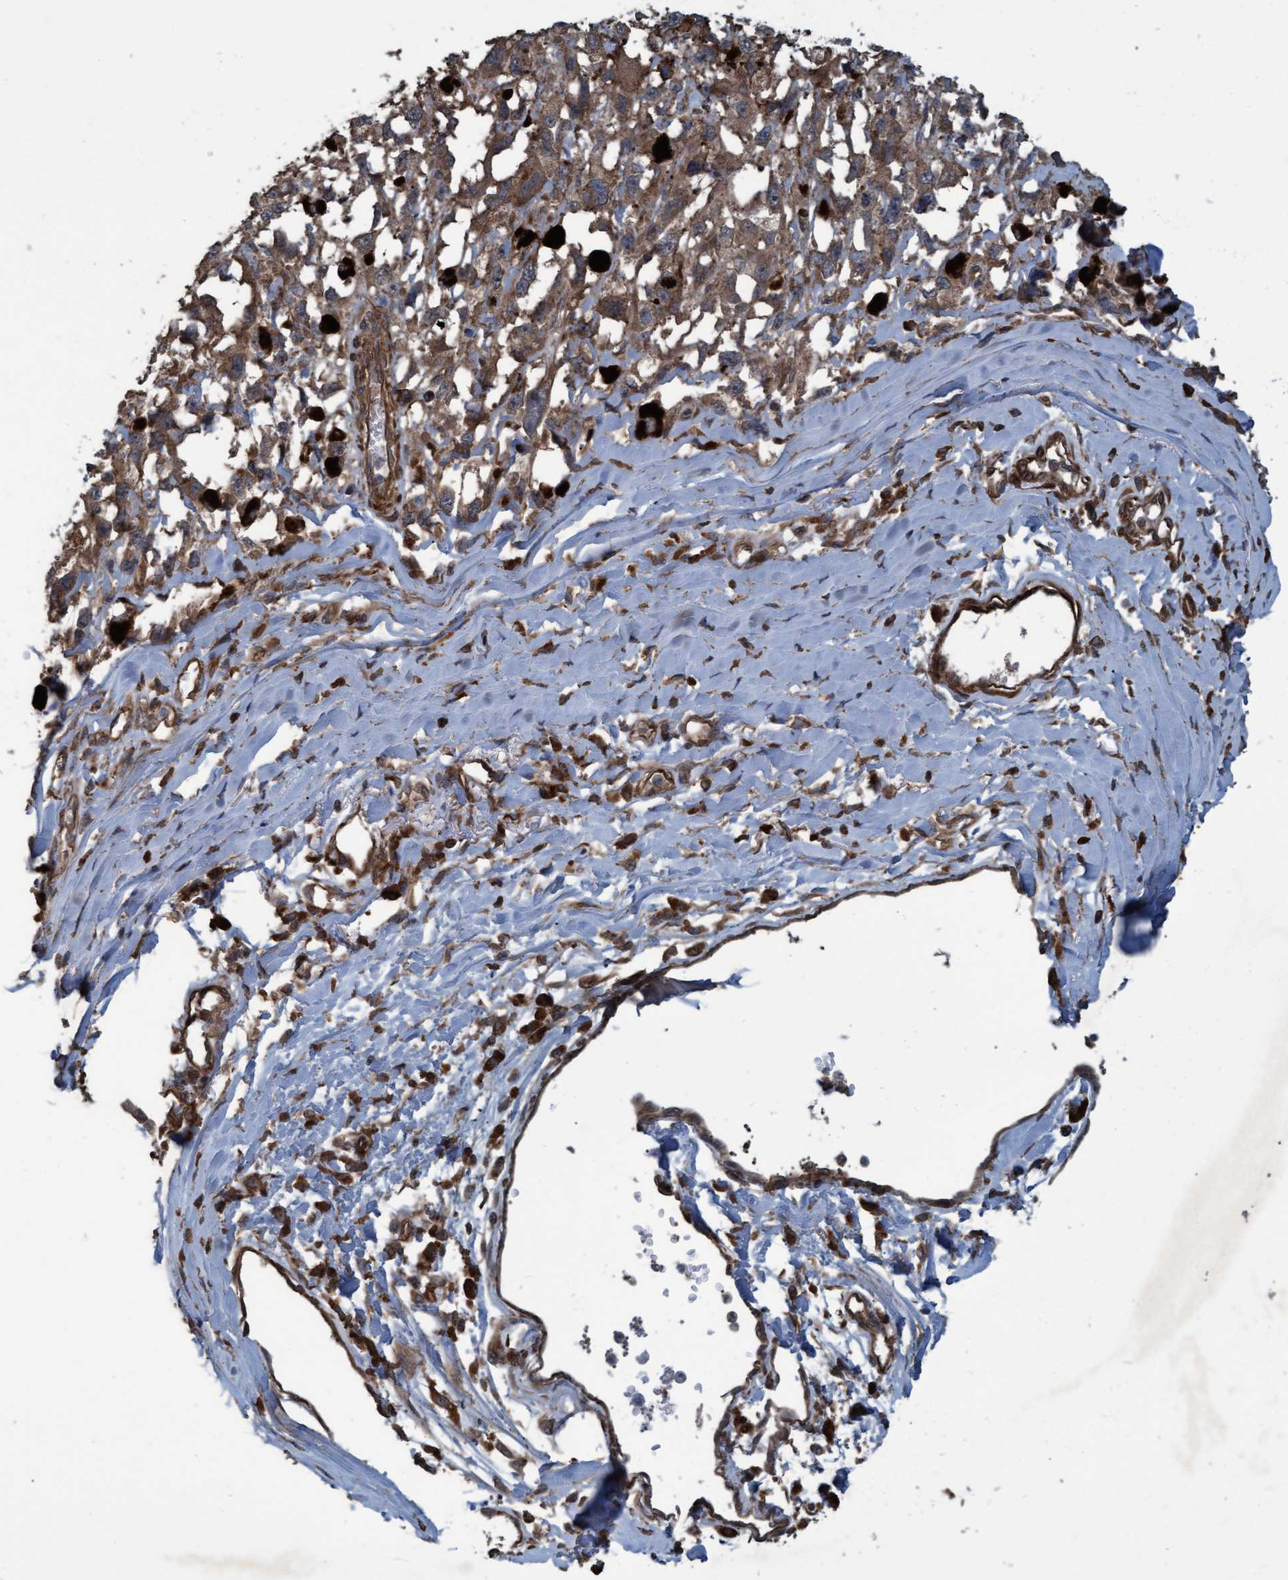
{"staining": {"intensity": "moderate", "quantity": ">75%", "location": "cytoplasmic/membranous"}, "tissue": "melanoma", "cell_type": "Tumor cells", "image_type": "cancer", "snomed": [{"axis": "morphology", "description": "Malignant melanoma, Metastatic site"}, {"axis": "topography", "description": "Lymph node"}], "caption": "The histopathology image exhibits staining of malignant melanoma (metastatic site), revealing moderate cytoplasmic/membranous protein staining (brown color) within tumor cells.", "gene": "GGT6", "patient": {"sex": "male", "age": 59}}